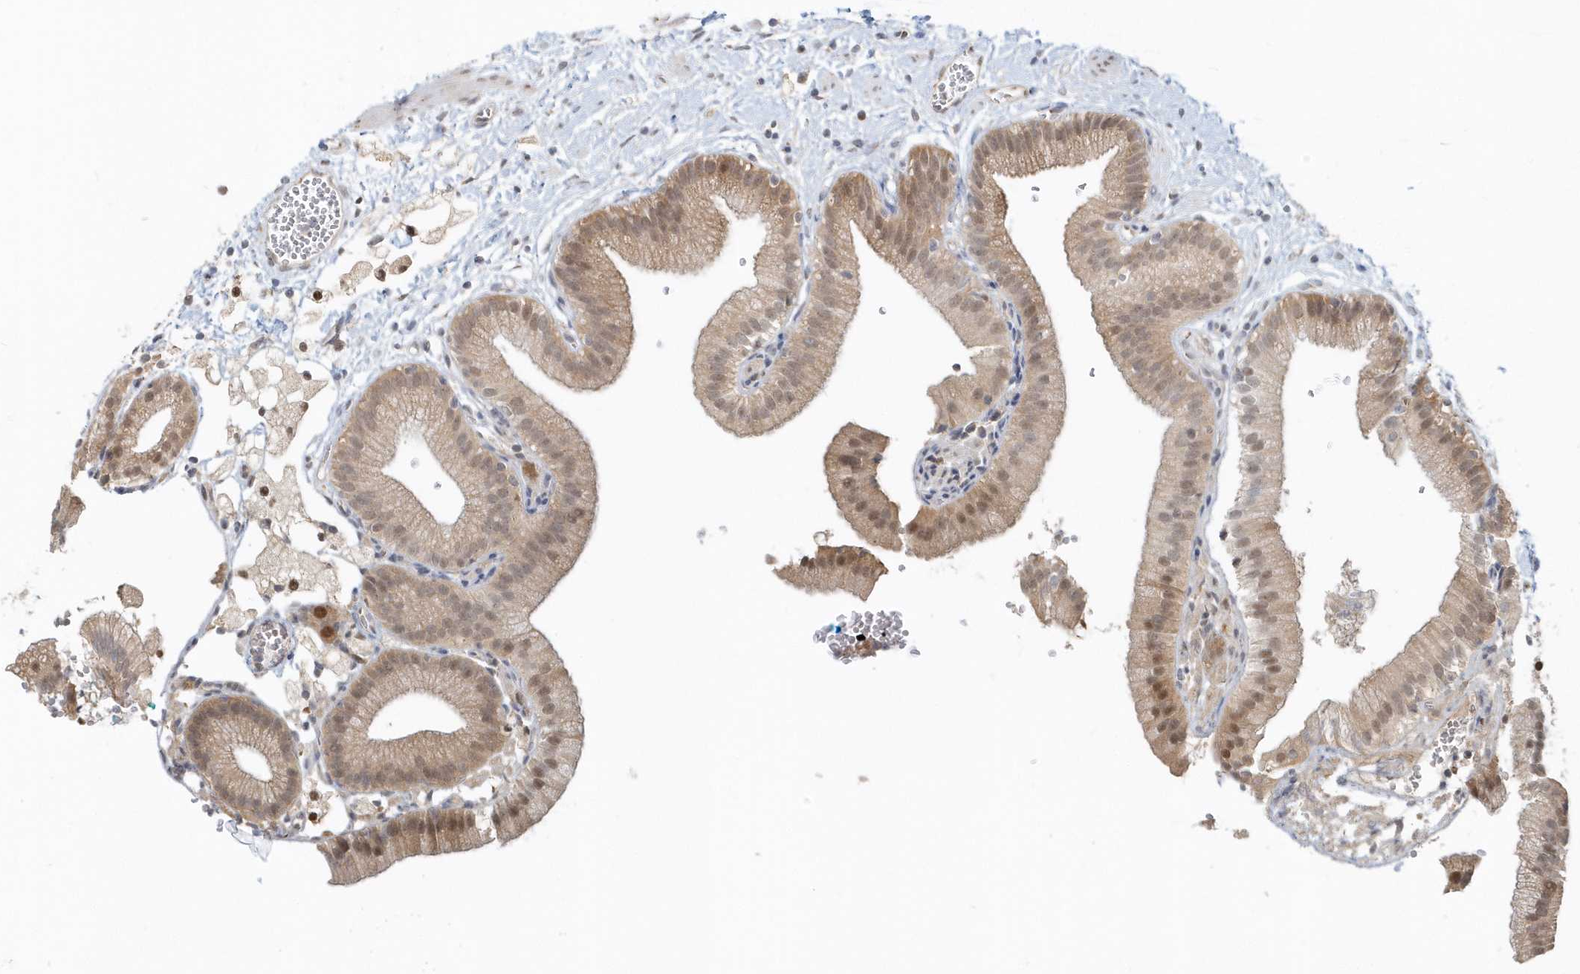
{"staining": {"intensity": "moderate", "quantity": ">75%", "location": "cytoplasmic/membranous,nuclear"}, "tissue": "gallbladder", "cell_type": "Glandular cells", "image_type": "normal", "snomed": [{"axis": "morphology", "description": "Normal tissue, NOS"}, {"axis": "topography", "description": "Gallbladder"}], "caption": "Benign gallbladder demonstrates moderate cytoplasmic/membranous,nuclear staining in about >75% of glandular cells, visualized by immunohistochemistry. (Brightfield microscopy of DAB IHC at high magnification).", "gene": "PSMD6", "patient": {"sex": "male", "age": 55}}